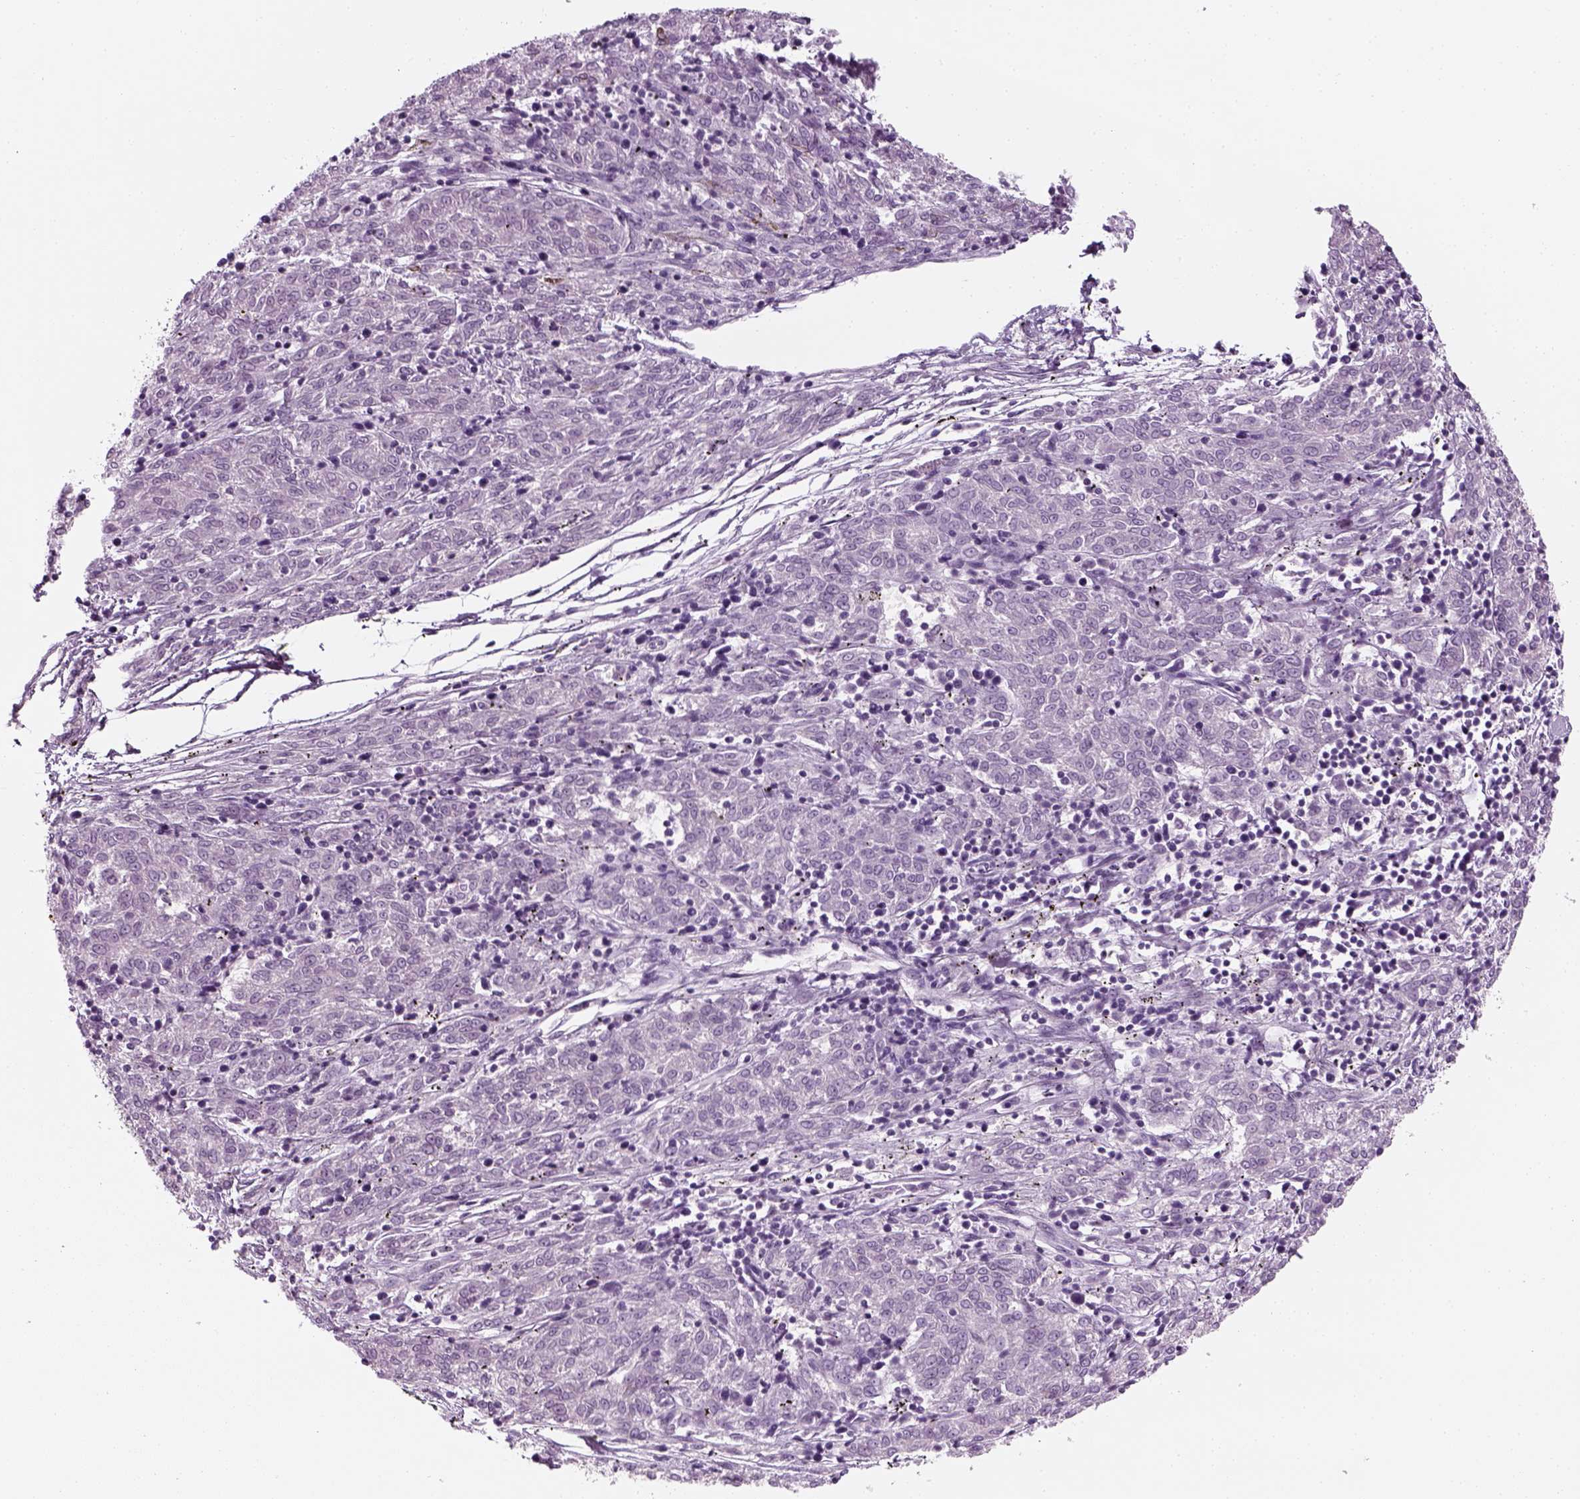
{"staining": {"intensity": "negative", "quantity": "none", "location": "none"}, "tissue": "melanoma", "cell_type": "Tumor cells", "image_type": "cancer", "snomed": [{"axis": "morphology", "description": "Malignant melanoma, NOS"}, {"axis": "topography", "description": "Skin"}], "caption": "IHC photomicrograph of human malignant melanoma stained for a protein (brown), which reveals no positivity in tumor cells.", "gene": "KRT75", "patient": {"sex": "female", "age": 72}}